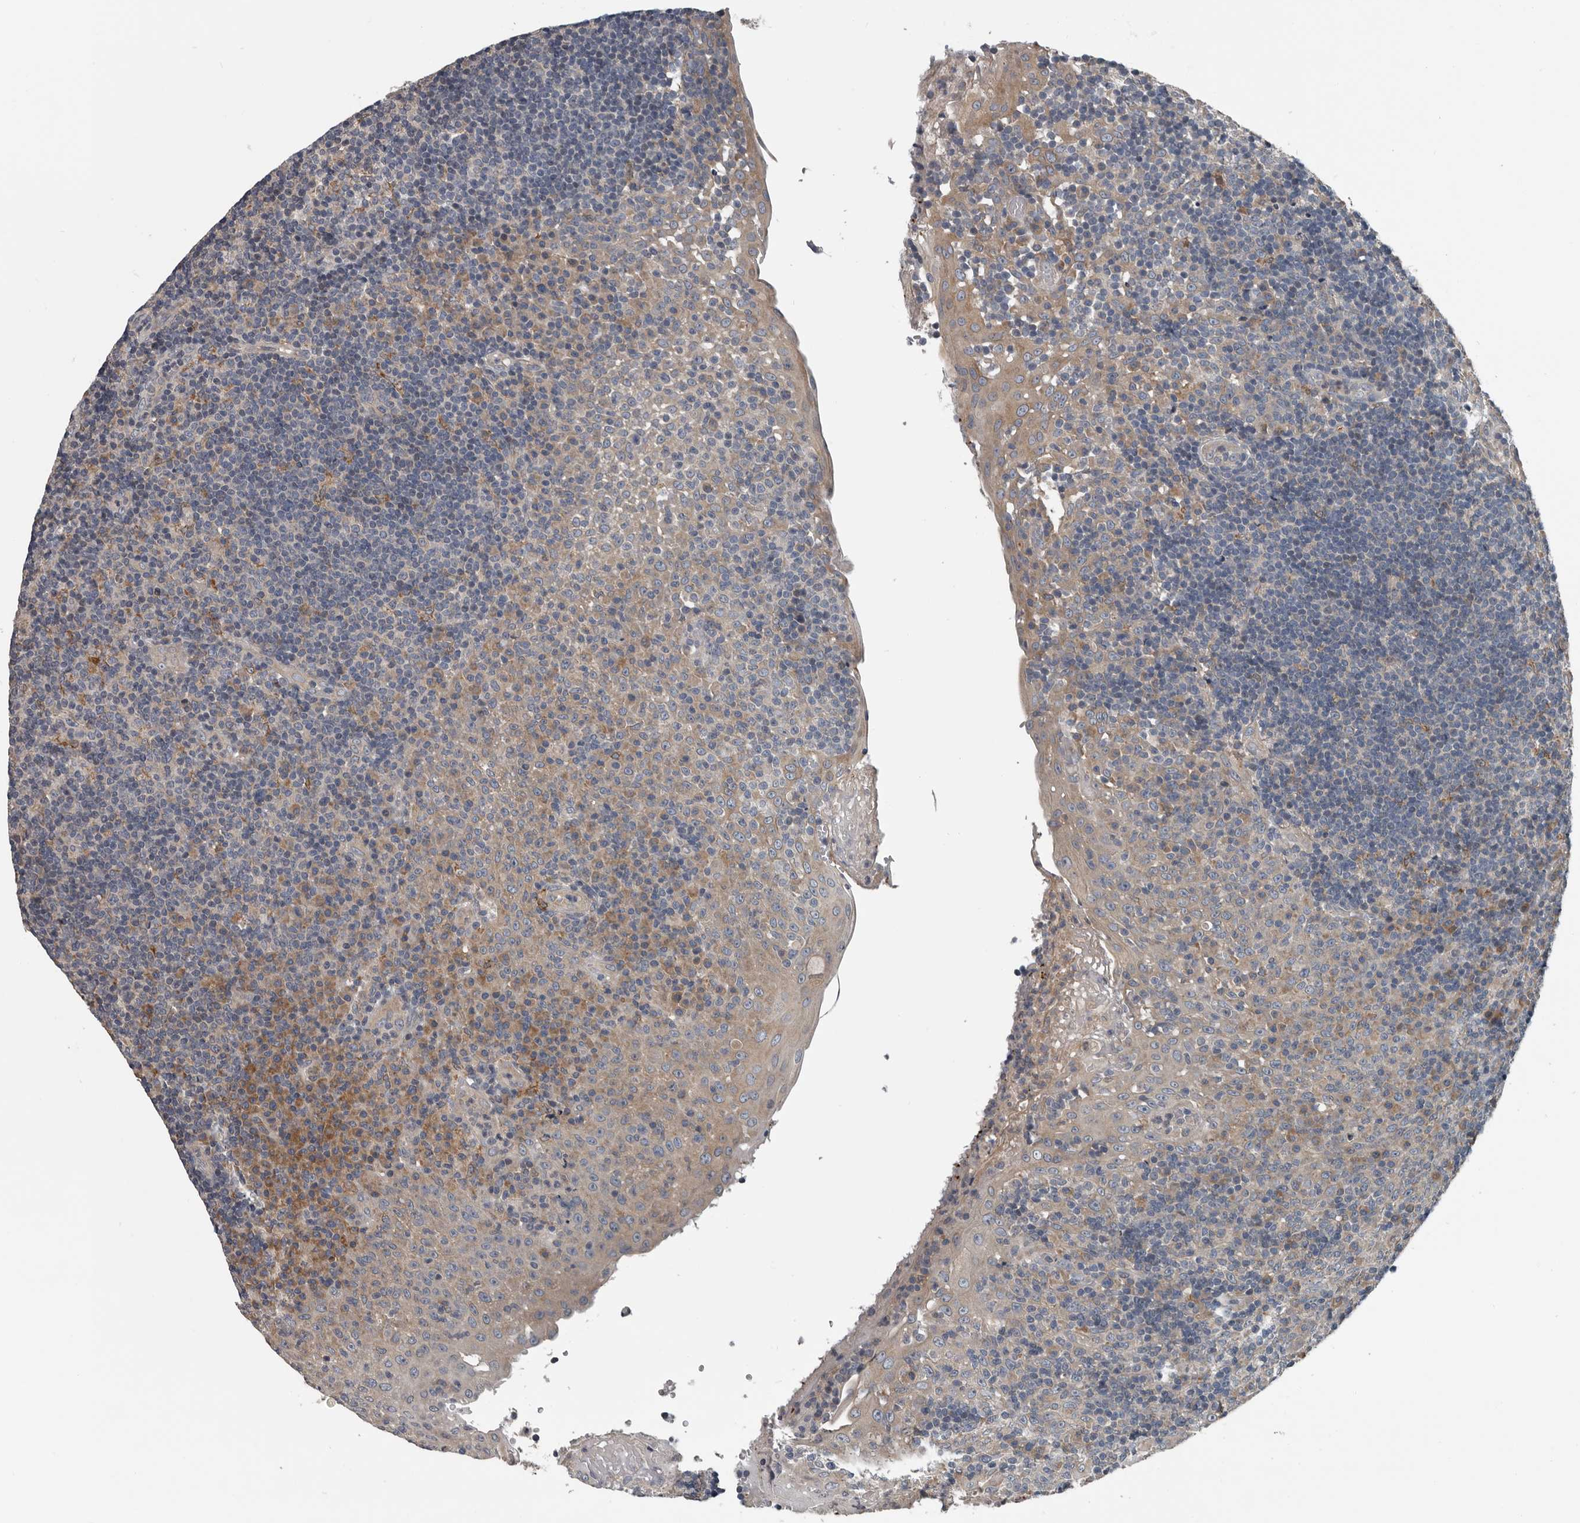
{"staining": {"intensity": "negative", "quantity": "none", "location": "none"}, "tissue": "tonsil", "cell_type": "Germinal center cells", "image_type": "normal", "snomed": [{"axis": "morphology", "description": "Normal tissue, NOS"}, {"axis": "topography", "description": "Tonsil"}], "caption": "DAB (3,3'-diaminobenzidine) immunohistochemical staining of unremarkable tonsil exhibits no significant positivity in germinal center cells.", "gene": "TMEM199", "patient": {"sex": "female", "age": 40}}